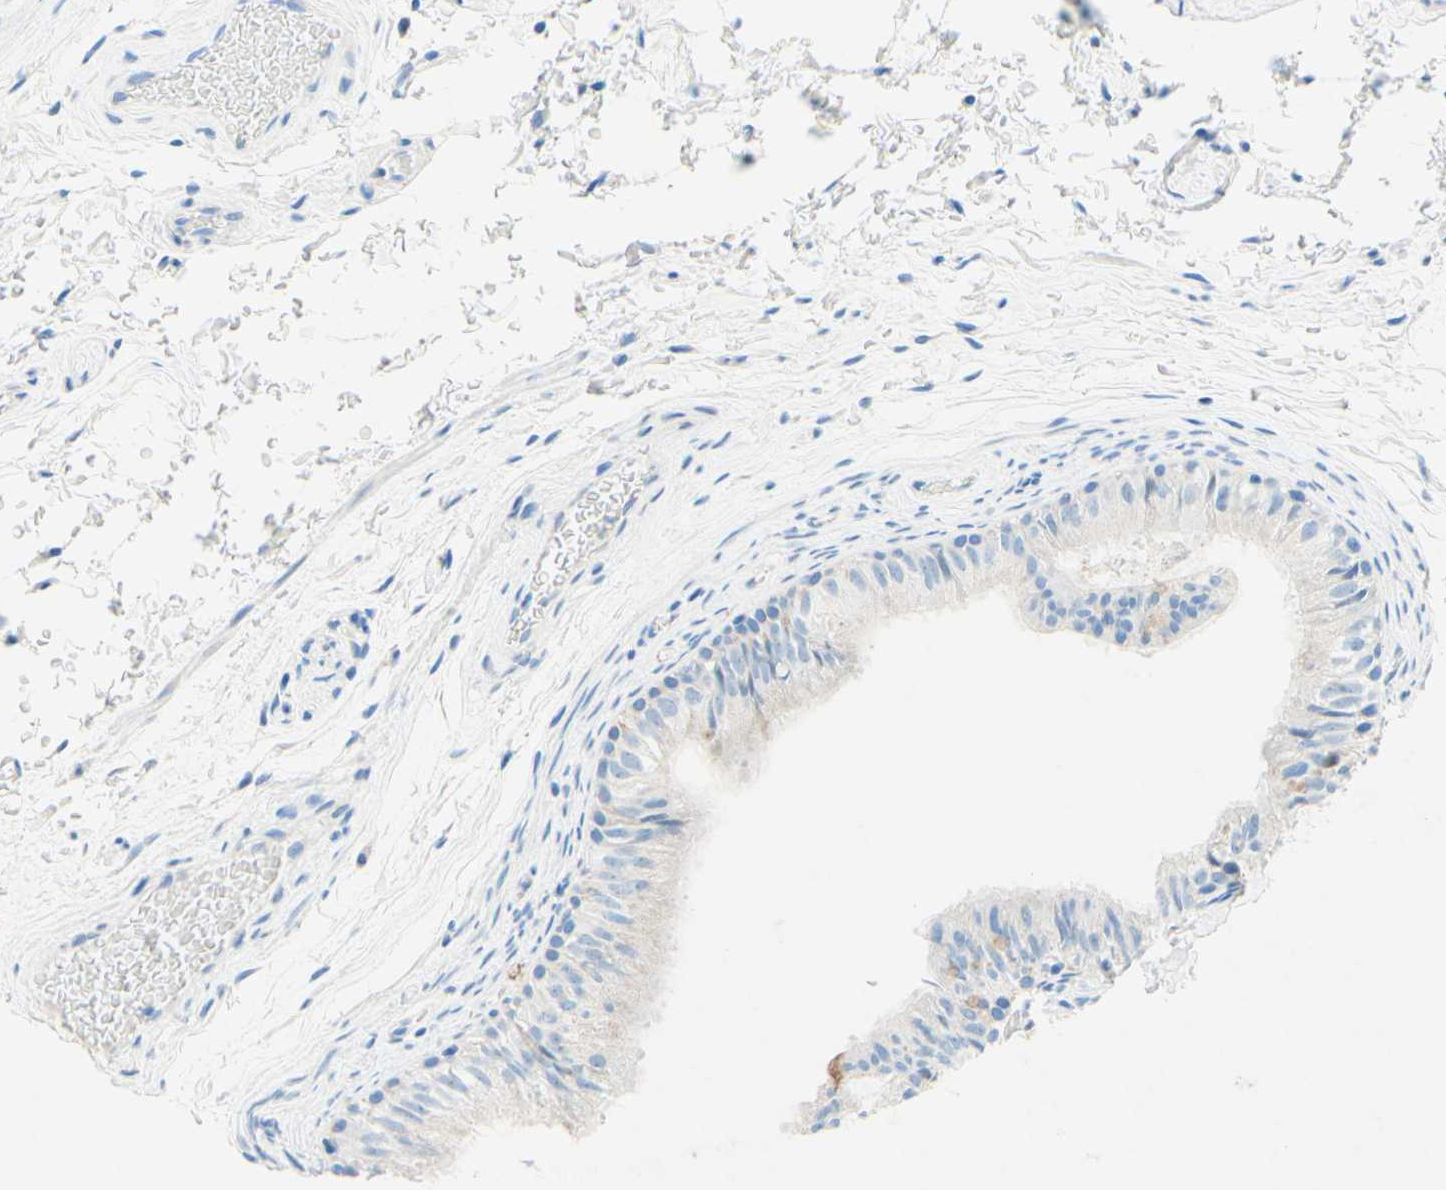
{"staining": {"intensity": "negative", "quantity": "none", "location": "none"}, "tissue": "epididymis", "cell_type": "Glandular cells", "image_type": "normal", "snomed": [{"axis": "morphology", "description": "Normal tissue, NOS"}, {"axis": "topography", "description": "Soft tissue"}, {"axis": "topography", "description": "Epididymis"}], "caption": "Epididymis stained for a protein using IHC demonstrates no expression glandular cells.", "gene": "SLC46A1", "patient": {"sex": "male", "age": 26}}